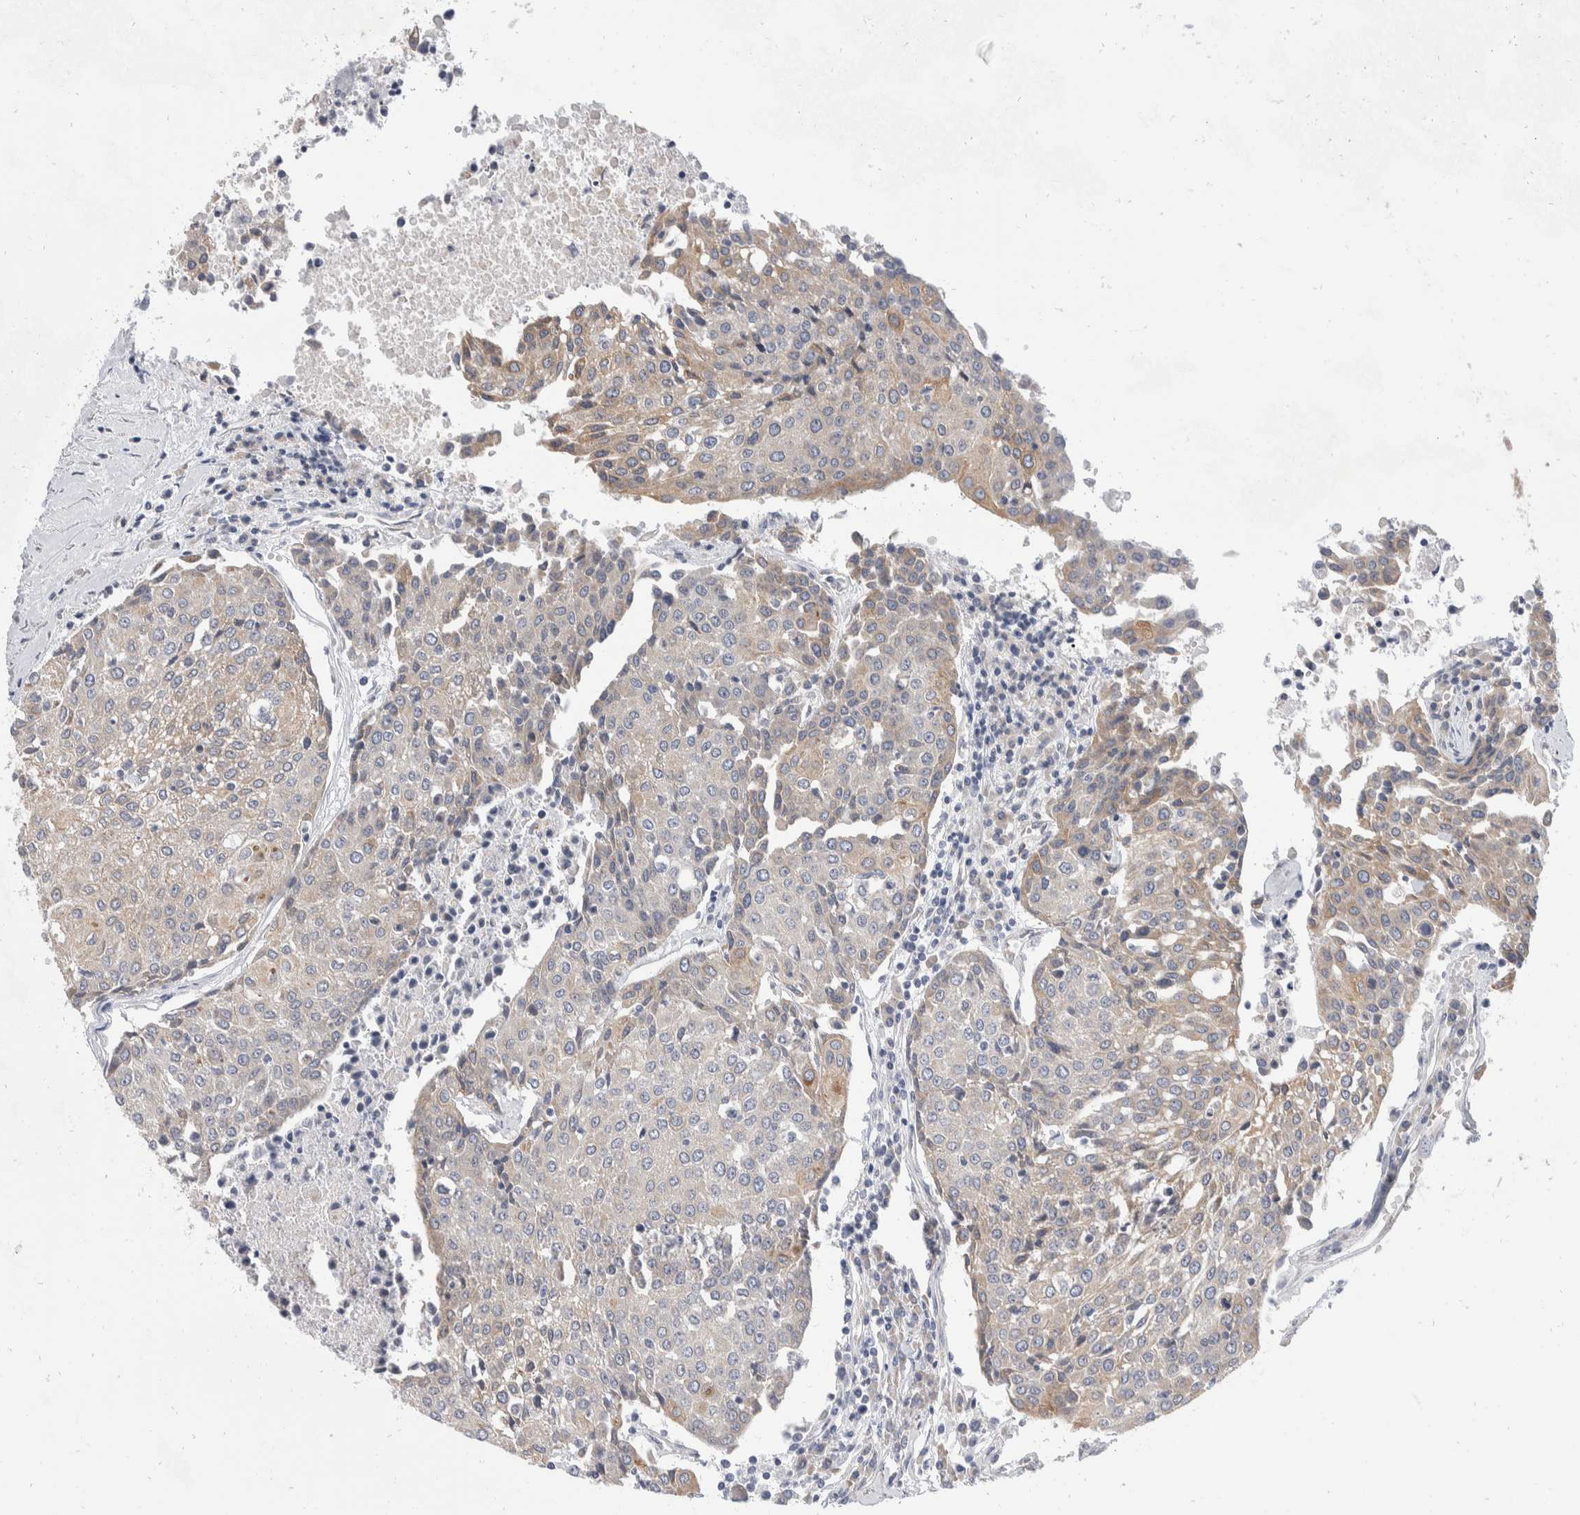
{"staining": {"intensity": "weak", "quantity": "25%-75%", "location": "cytoplasmic/membranous"}, "tissue": "urothelial cancer", "cell_type": "Tumor cells", "image_type": "cancer", "snomed": [{"axis": "morphology", "description": "Urothelial carcinoma, High grade"}, {"axis": "topography", "description": "Urinary bladder"}], "caption": "A high-resolution micrograph shows immunohistochemistry (IHC) staining of urothelial cancer, which displays weak cytoplasmic/membranous positivity in about 25%-75% of tumor cells.", "gene": "TMEM245", "patient": {"sex": "female", "age": 85}}